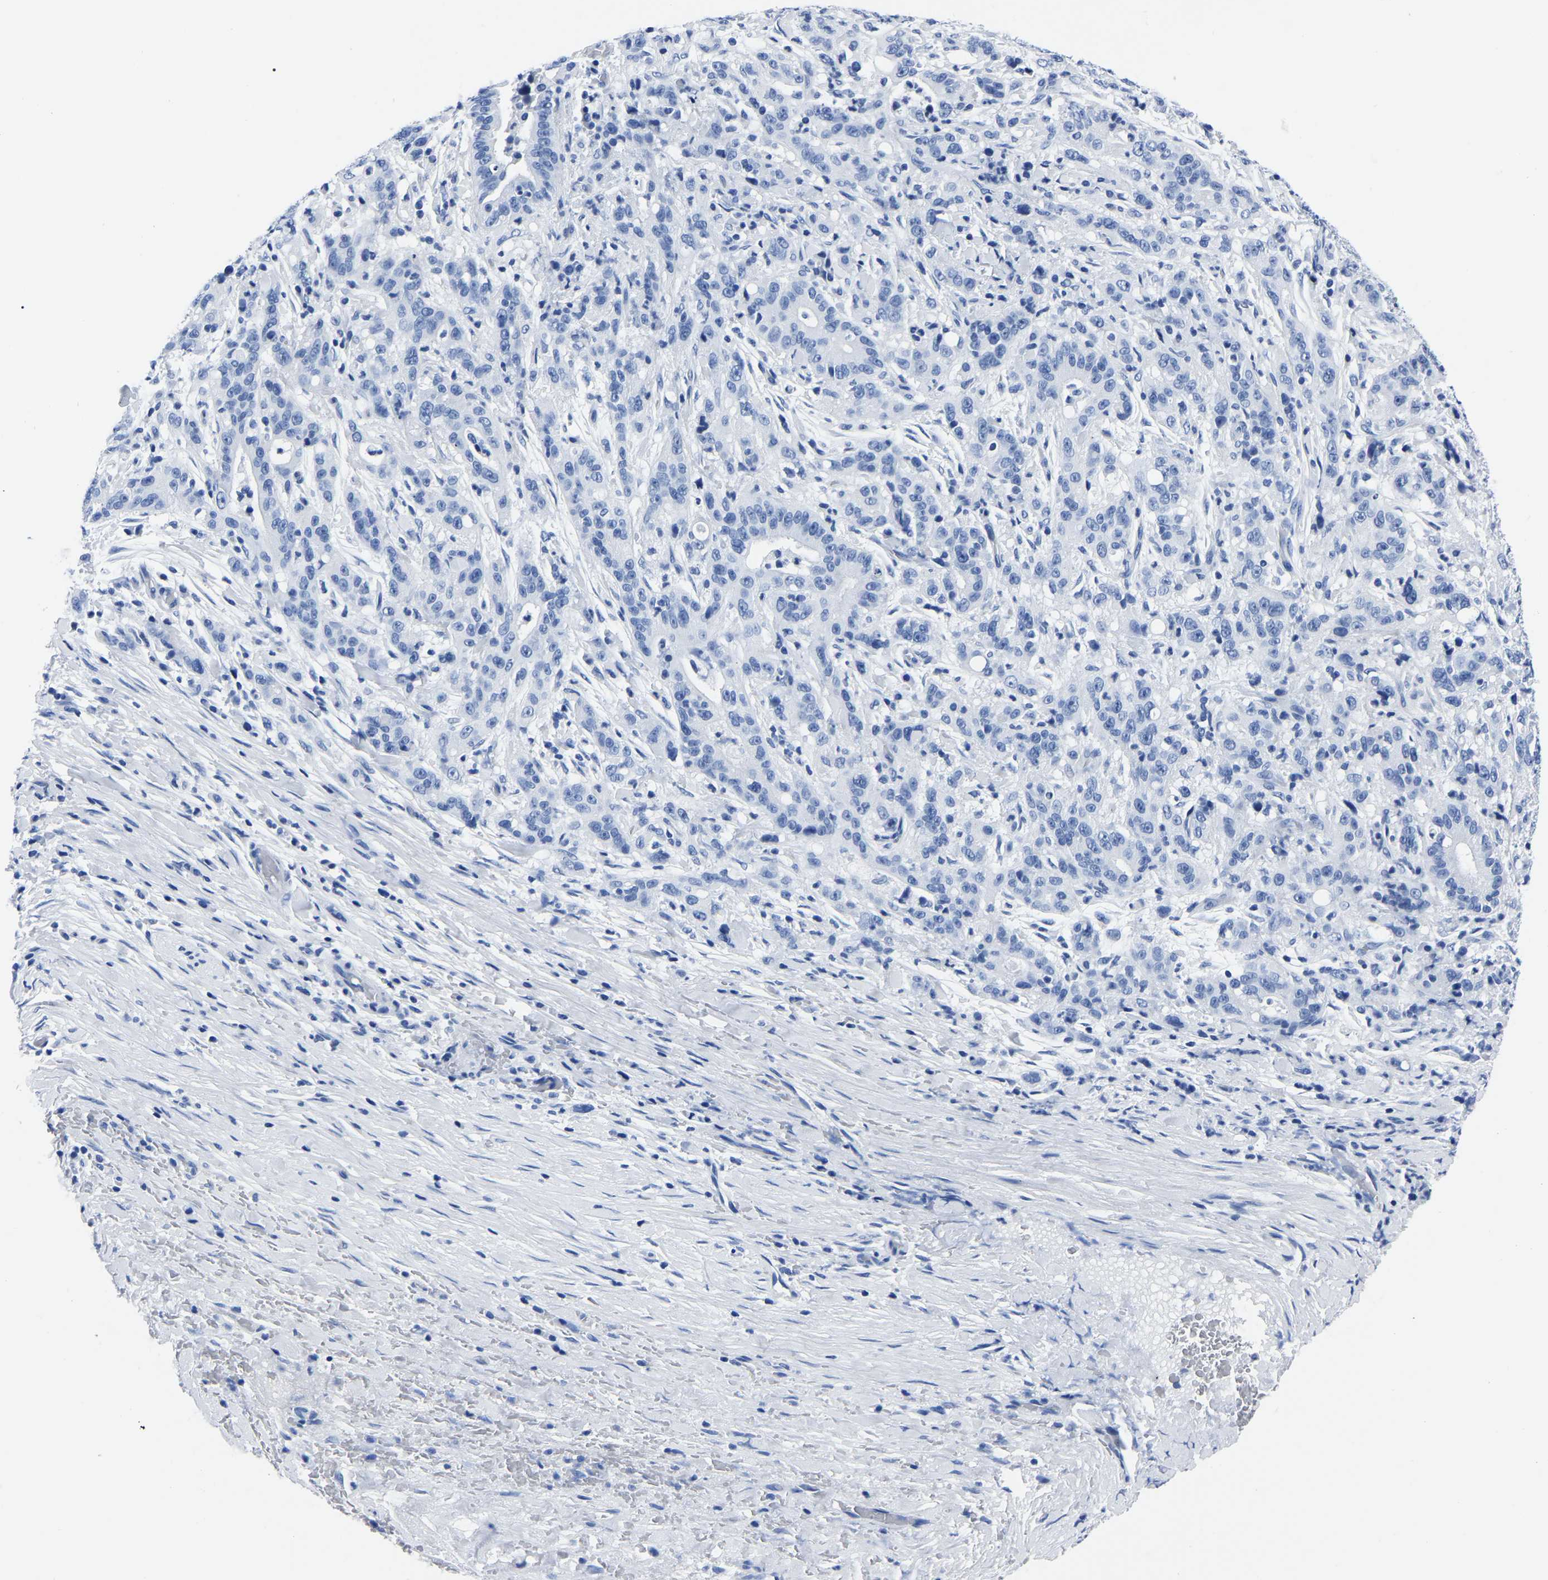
{"staining": {"intensity": "negative", "quantity": "none", "location": "none"}, "tissue": "liver cancer", "cell_type": "Tumor cells", "image_type": "cancer", "snomed": [{"axis": "morphology", "description": "Cholangiocarcinoma"}, {"axis": "topography", "description": "Liver"}], "caption": "A high-resolution image shows immunohistochemistry (IHC) staining of cholangiocarcinoma (liver), which shows no significant staining in tumor cells. (DAB immunohistochemistry visualized using brightfield microscopy, high magnification).", "gene": "IMPG2", "patient": {"sex": "female", "age": 38}}